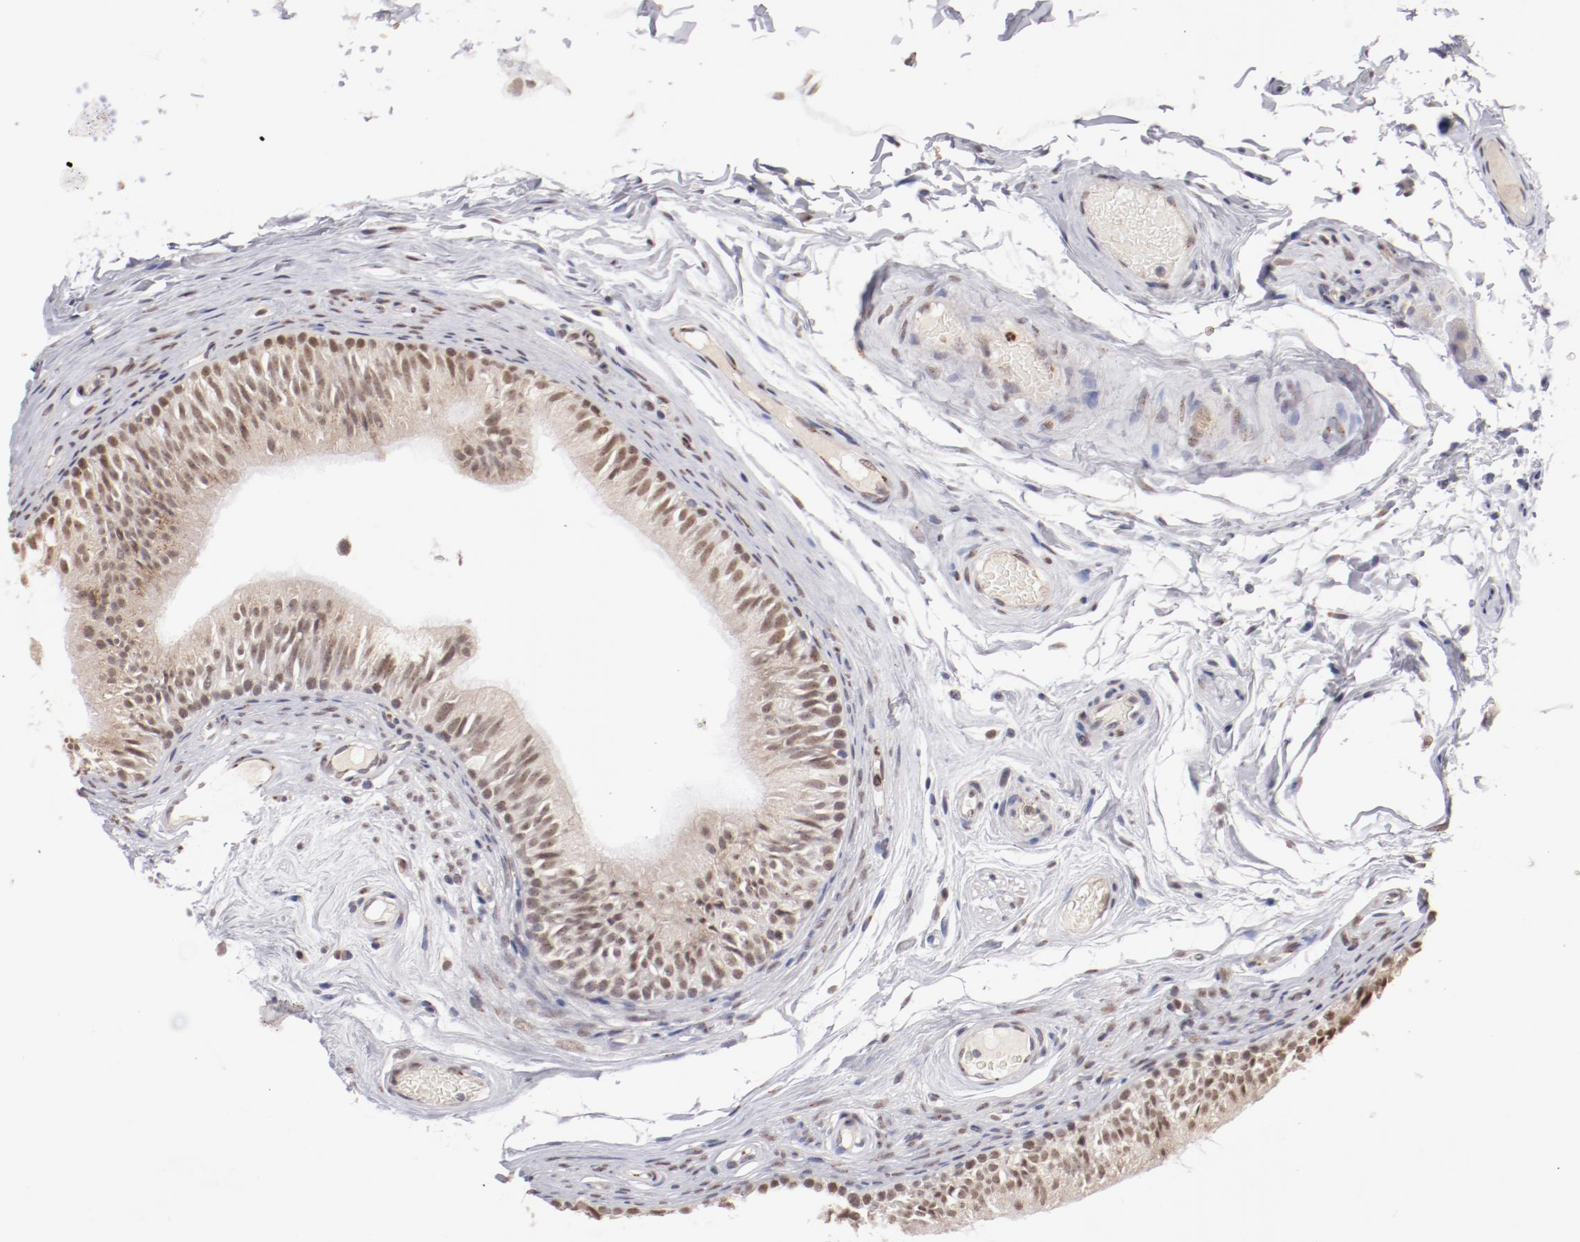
{"staining": {"intensity": "weak", "quantity": ">75%", "location": "cytoplasmic/membranous,nuclear"}, "tissue": "epididymis", "cell_type": "Glandular cells", "image_type": "normal", "snomed": [{"axis": "morphology", "description": "Normal tissue, NOS"}, {"axis": "topography", "description": "Testis"}, {"axis": "topography", "description": "Epididymis"}], "caption": "The photomicrograph displays a brown stain indicating the presence of a protein in the cytoplasmic/membranous,nuclear of glandular cells in epididymis. The staining is performed using DAB (3,3'-diaminobenzidine) brown chromogen to label protein expression. The nuclei are counter-stained blue using hematoxylin.", "gene": "NFE2", "patient": {"sex": "male", "age": 36}}